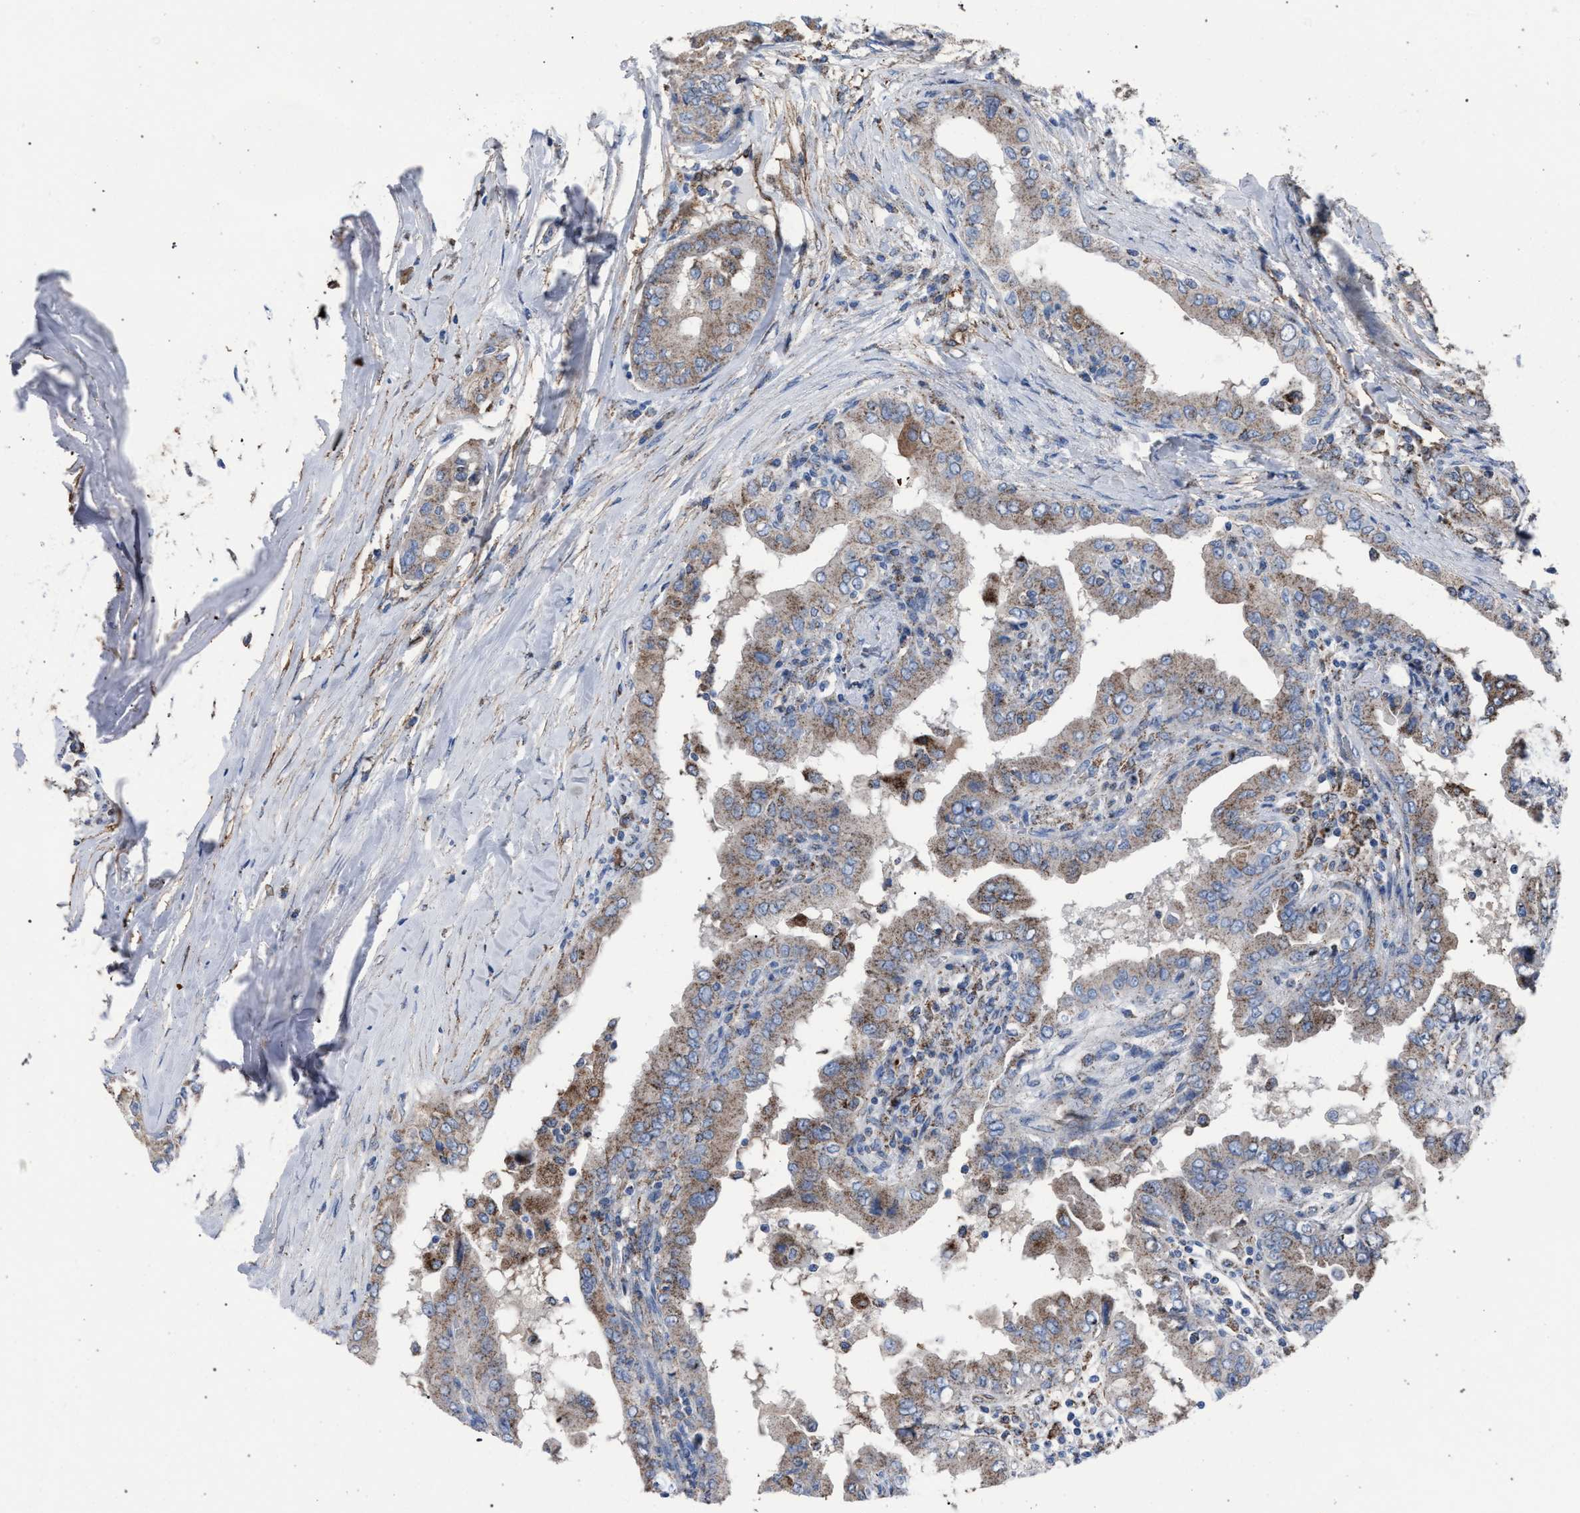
{"staining": {"intensity": "weak", "quantity": ">75%", "location": "cytoplasmic/membranous"}, "tissue": "thyroid cancer", "cell_type": "Tumor cells", "image_type": "cancer", "snomed": [{"axis": "morphology", "description": "Papillary adenocarcinoma, NOS"}, {"axis": "topography", "description": "Thyroid gland"}], "caption": "Protein staining of thyroid cancer (papillary adenocarcinoma) tissue reveals weak cytoplasmic/membranous staining in about >75% of tumor cells.", "gene": "HSD17B4", "patient": {"sex": "male", "age": 33}}